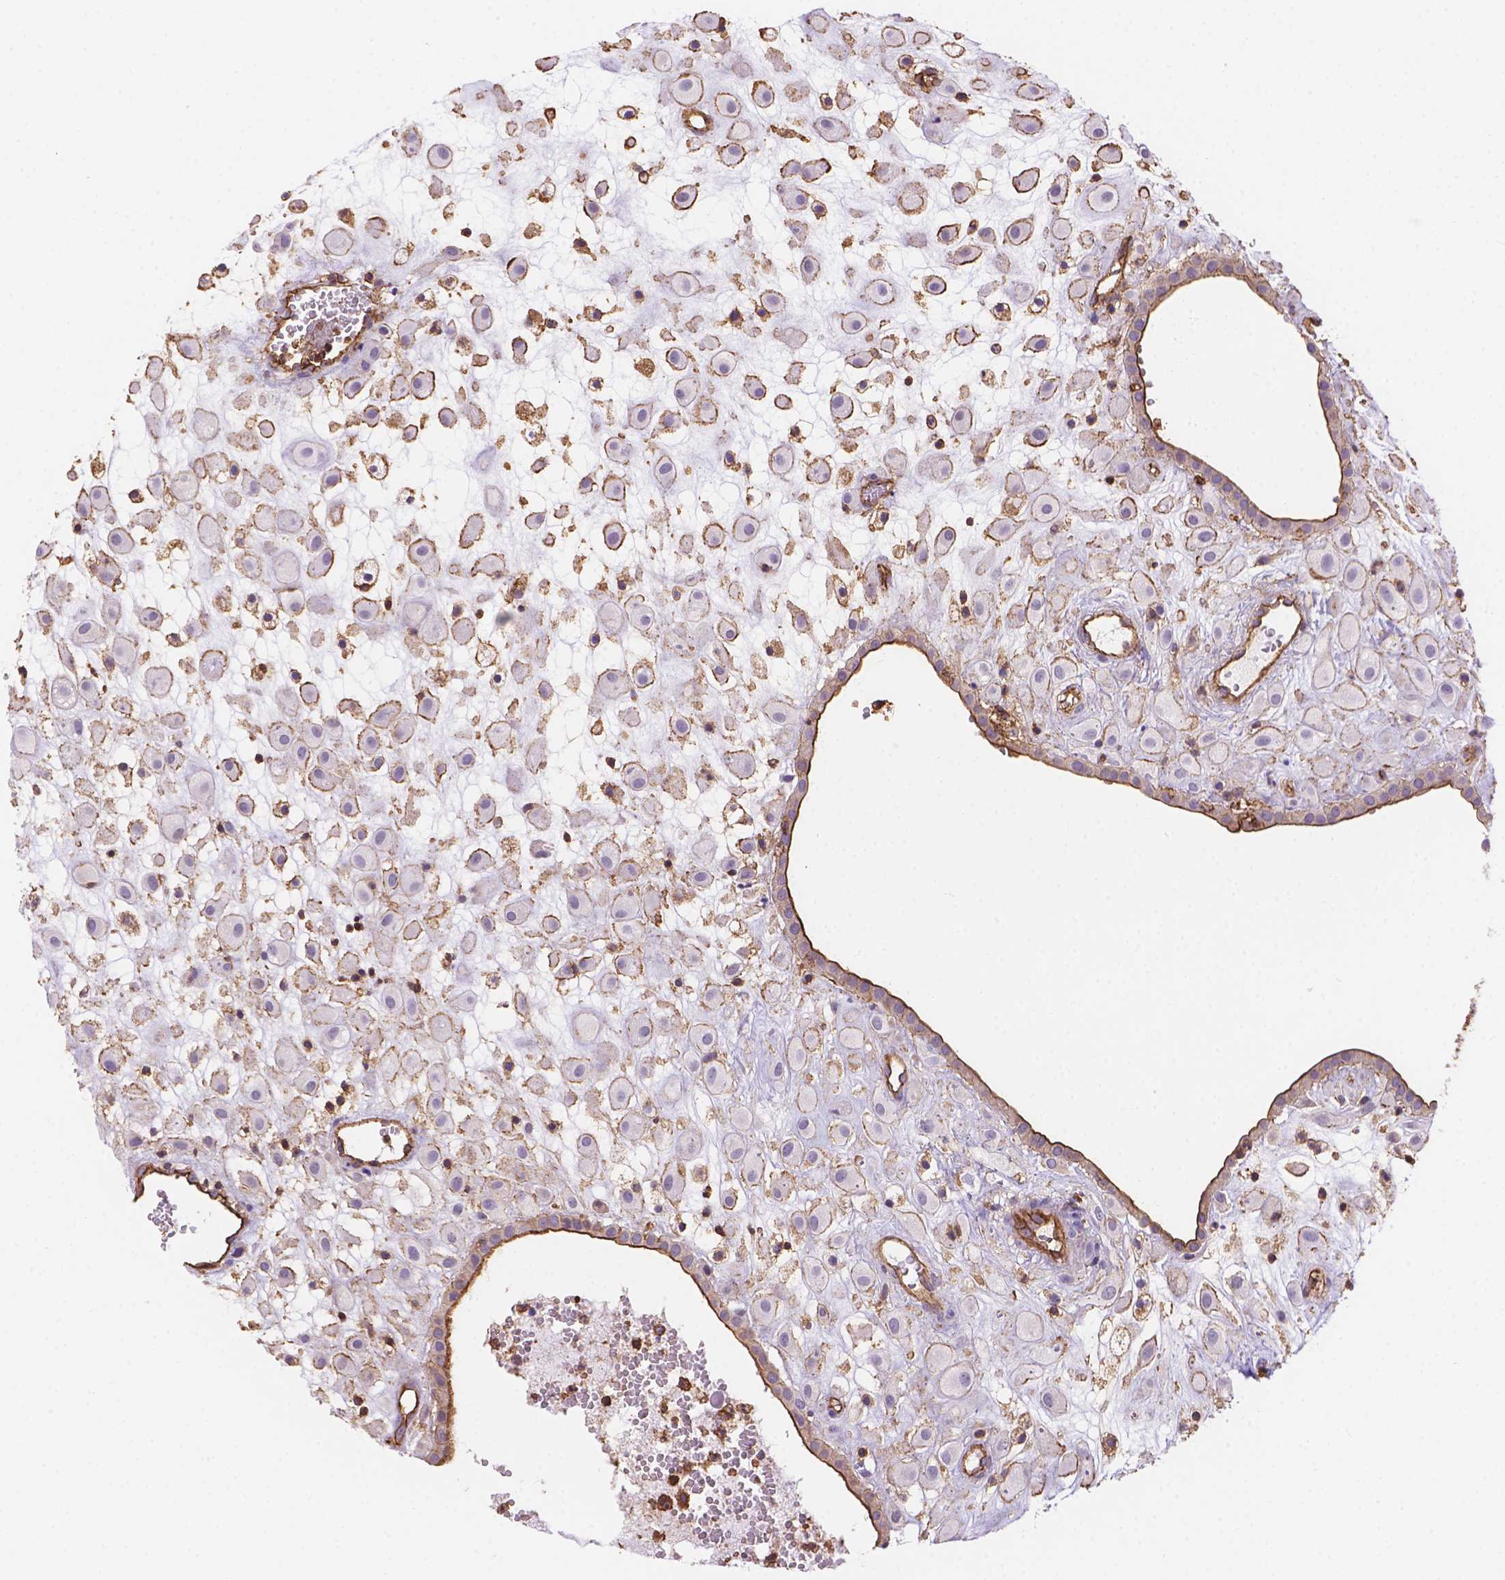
{"staining": {"intensity": "moderate", "quantity": "25%-75%", "location": "cytoplasmic/membranous"}, "tissue": "placenta", "cell_type": "Decidual cells", "image_type": "normal", "snomed": [{"axis": "morphology", "description": "Normal tissue, NOS"}, {"axis": "topography", "description": "Placenta"}], "caption": "A medium amount of moderate cytoplasmic/membranous expression is appreciated in approximately 25%-75% of decidual cells in unremarkable placenta.", "gene": "DMWD", "patient": {"sex": "female", "age": 24}}